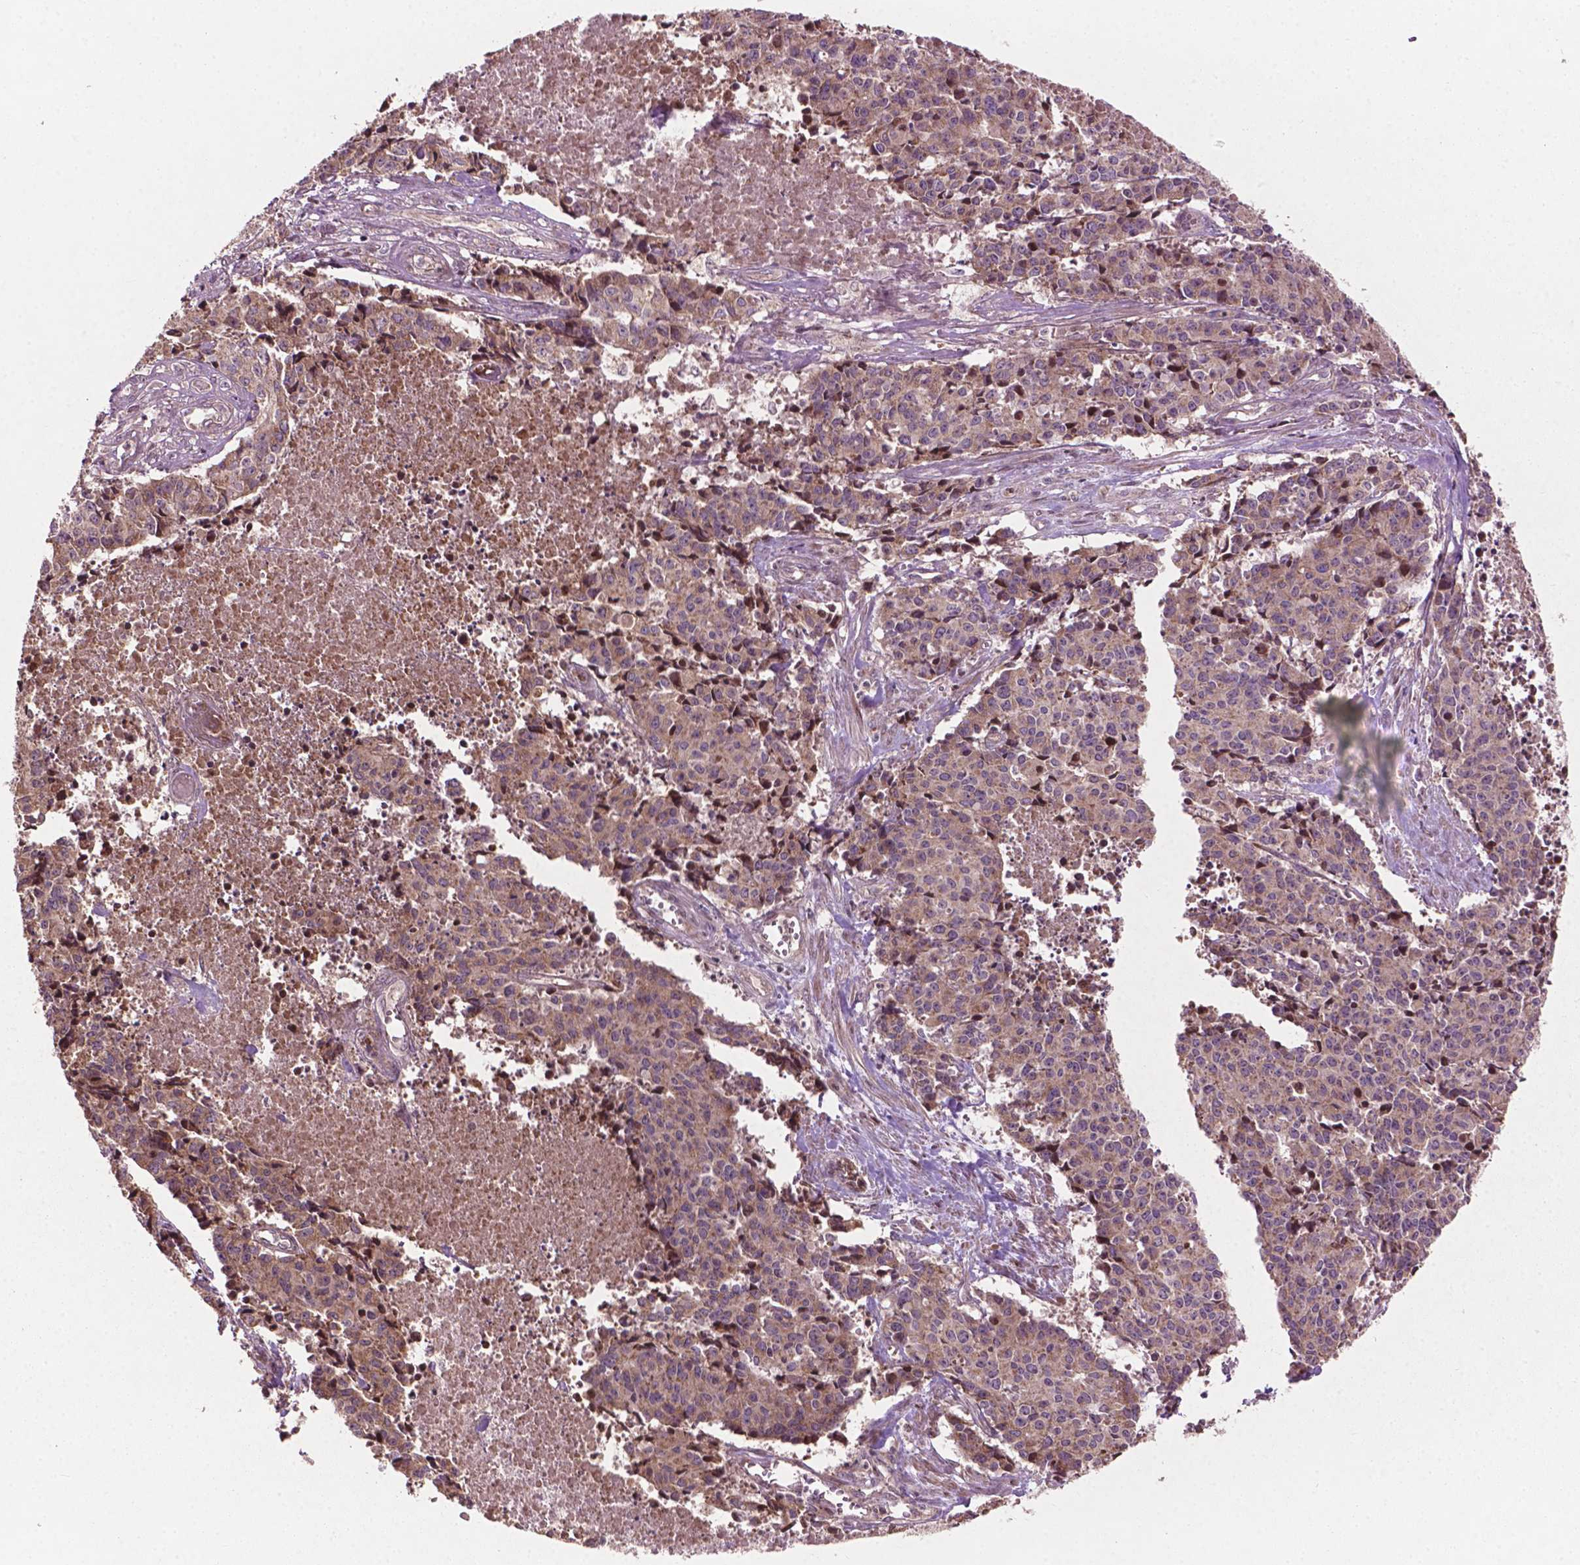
{"staining": {"intensity": "weak", "quantity": ">75%", "location": "cytoplasmic/membranous"}, "tissue": "cervical cancer", "cell_type": "Tumor cells", "image_type": "cancer", "snomed": [{"axis": "morphology", "description": "Squamous cell carcinoma, NOS"}, {"axis": "topography", "description": "Cervix"}], "caption": "Protein staining displays weak cytoplasmic/membranous positivity in approximately >75% of tumor cells in cervical cancer (squamous cell carcinoma).", "gene": "B3GALNT2", "patient": {"sex": "female", "age": 28}}